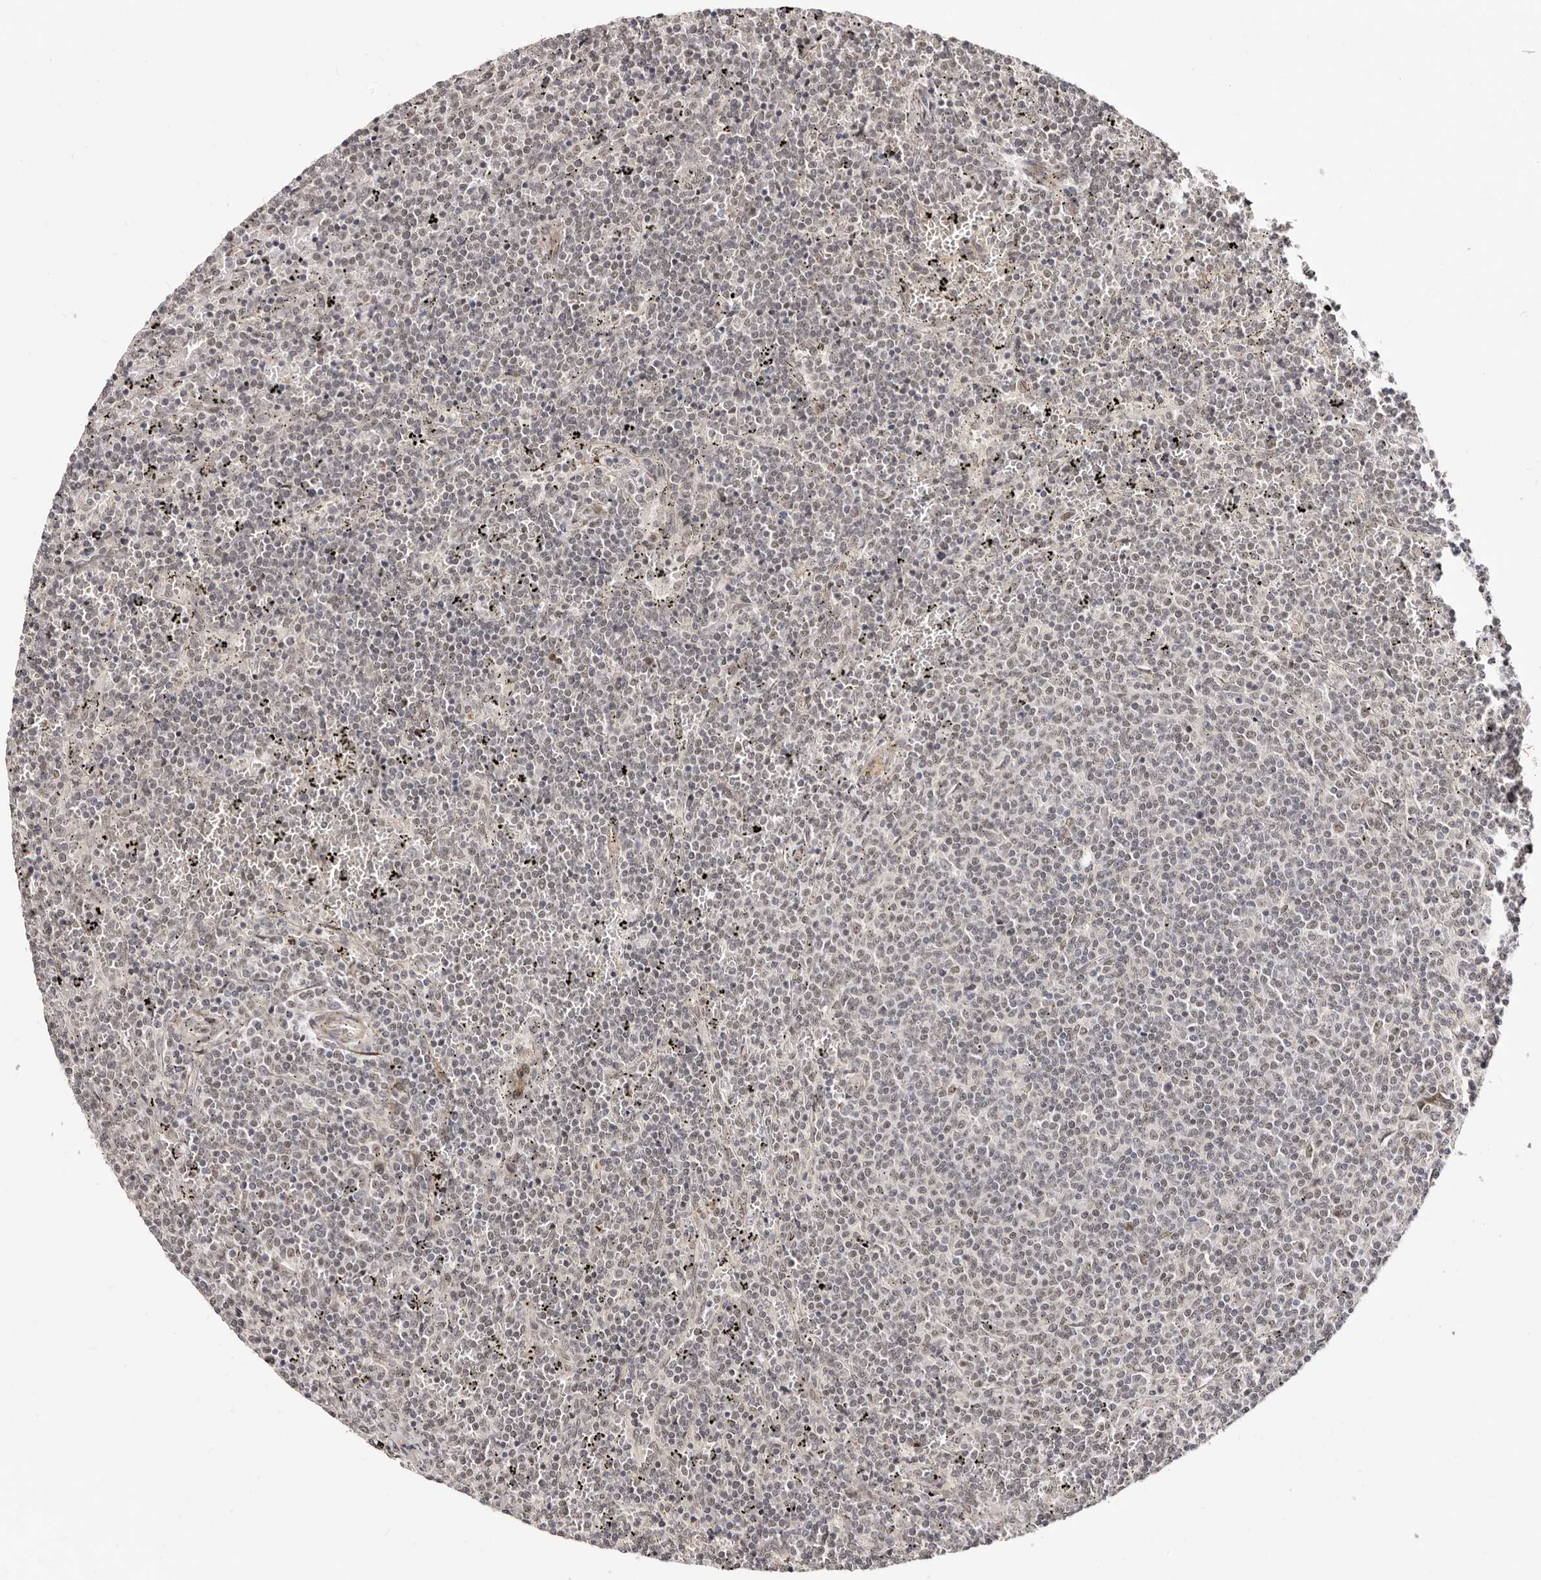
{"staining": {"intensity": "weak", "quantity": "<25%", "location": "nuclear"}, "tissue": "lymphoma", "cell_type": "Tumor cells", "image_type": "cancer", "snomed": [{"axis": "morphology", "description": "Malignant lymphoma, non-Hodgkin's type, Low grade"}, {"axis": "topography", "description": "Spleen"}], "caption": "This is an immunohistochemistry (IHC) image of human lymphoma. There is no staining in tumor cells.", "gene": "SRCAP", "patient": {"sex": "female", "age": 50}}